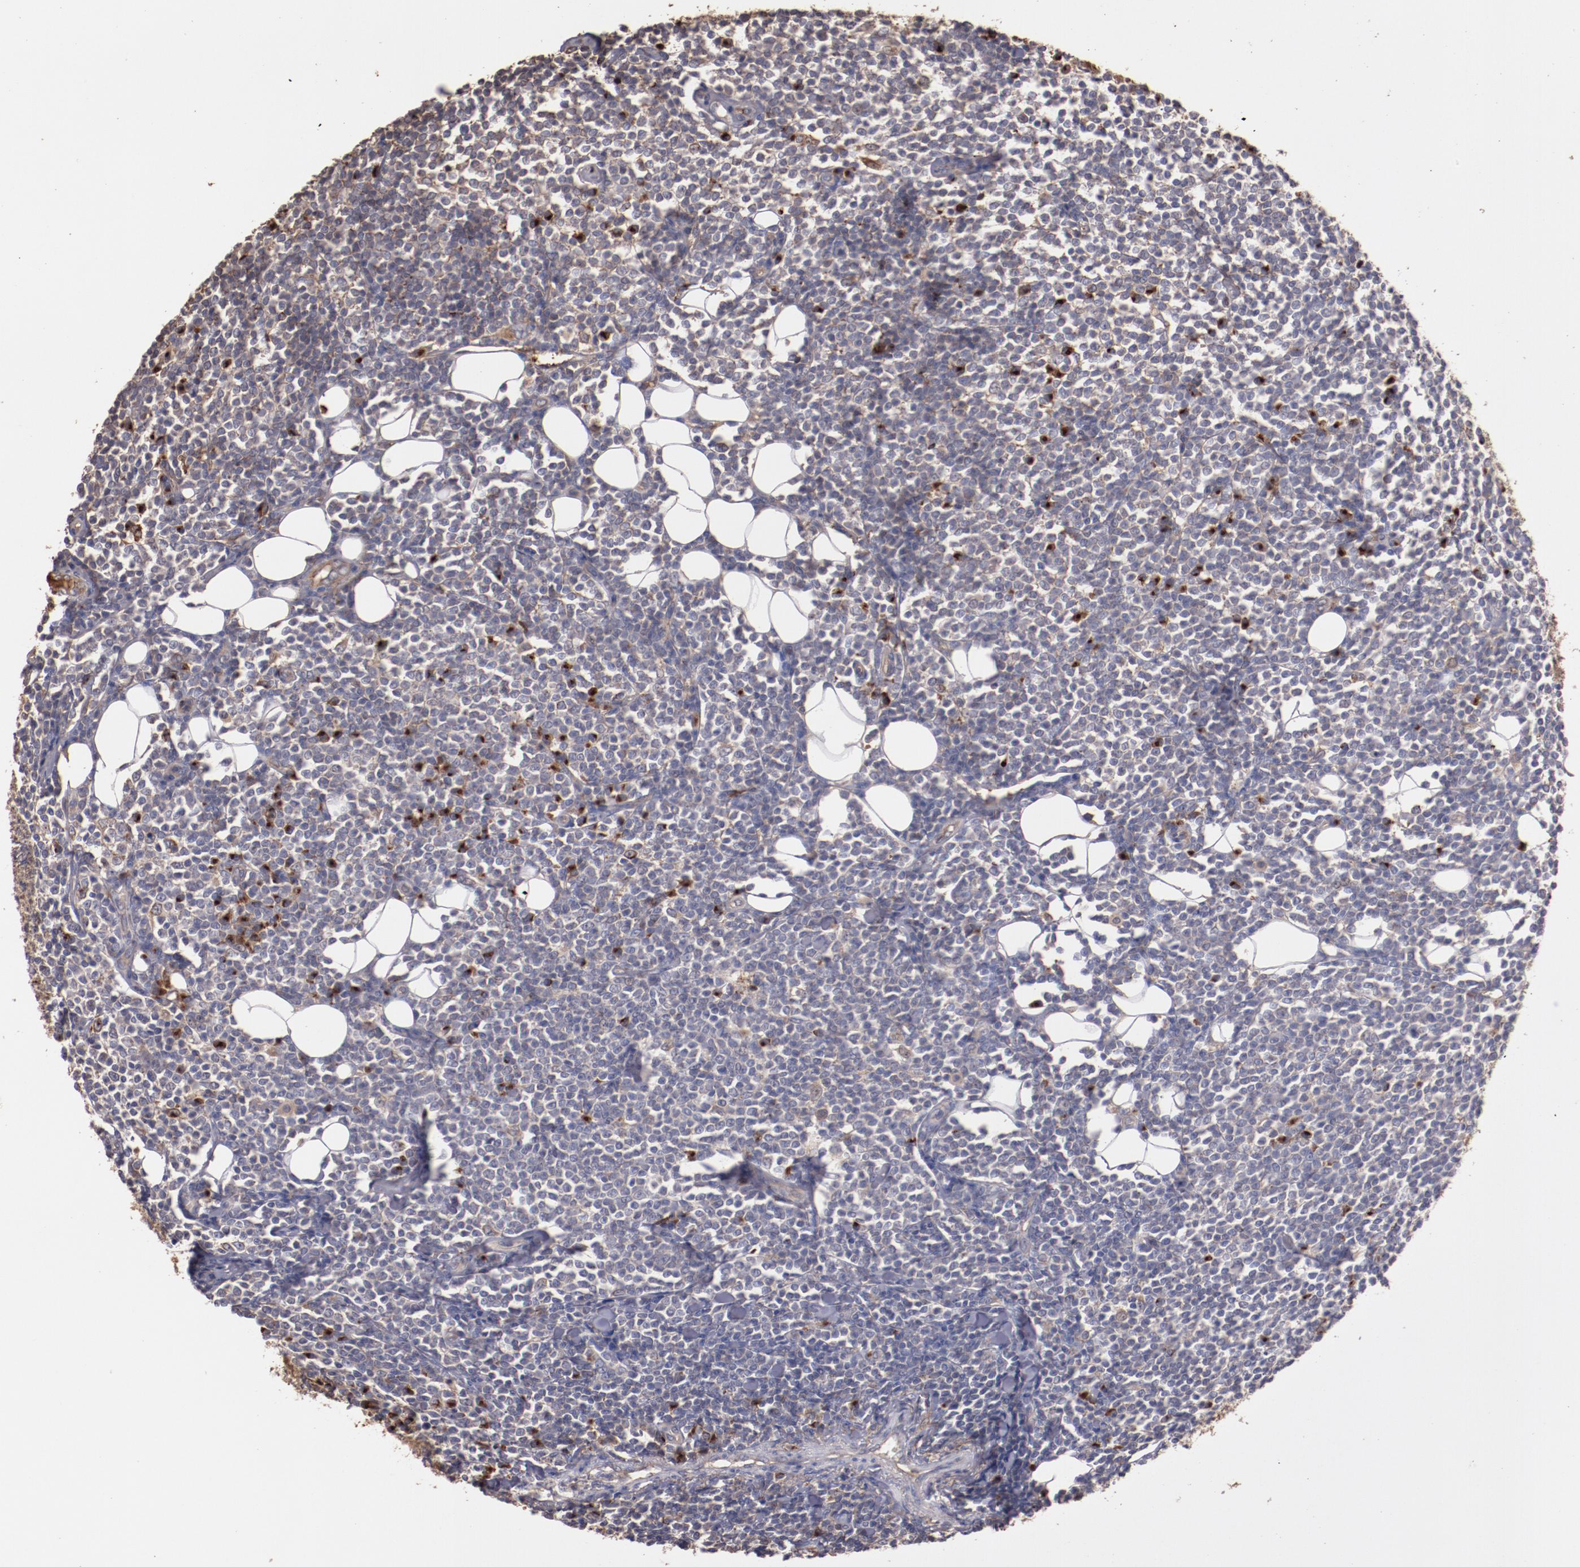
{"staining": {"intensity": "weak", "quantity": "<25%", "location": "cytoplasmic/membranous"}, "tissue": "lymphoma", "cell_type": "Tumor cells", "image_type": "cancer", "snomed": [{"axis": "morphology", "description": "Malignant lymphoma, non-Hodgkin's type, Low grade"}, {"axis": "topography", "description": "Soft tissue"}], "caption": "Tumor cells show no significant protein expression in lymphoma.", "gene": "SRRD", "patient": {"sex": "male", "age": 92}}